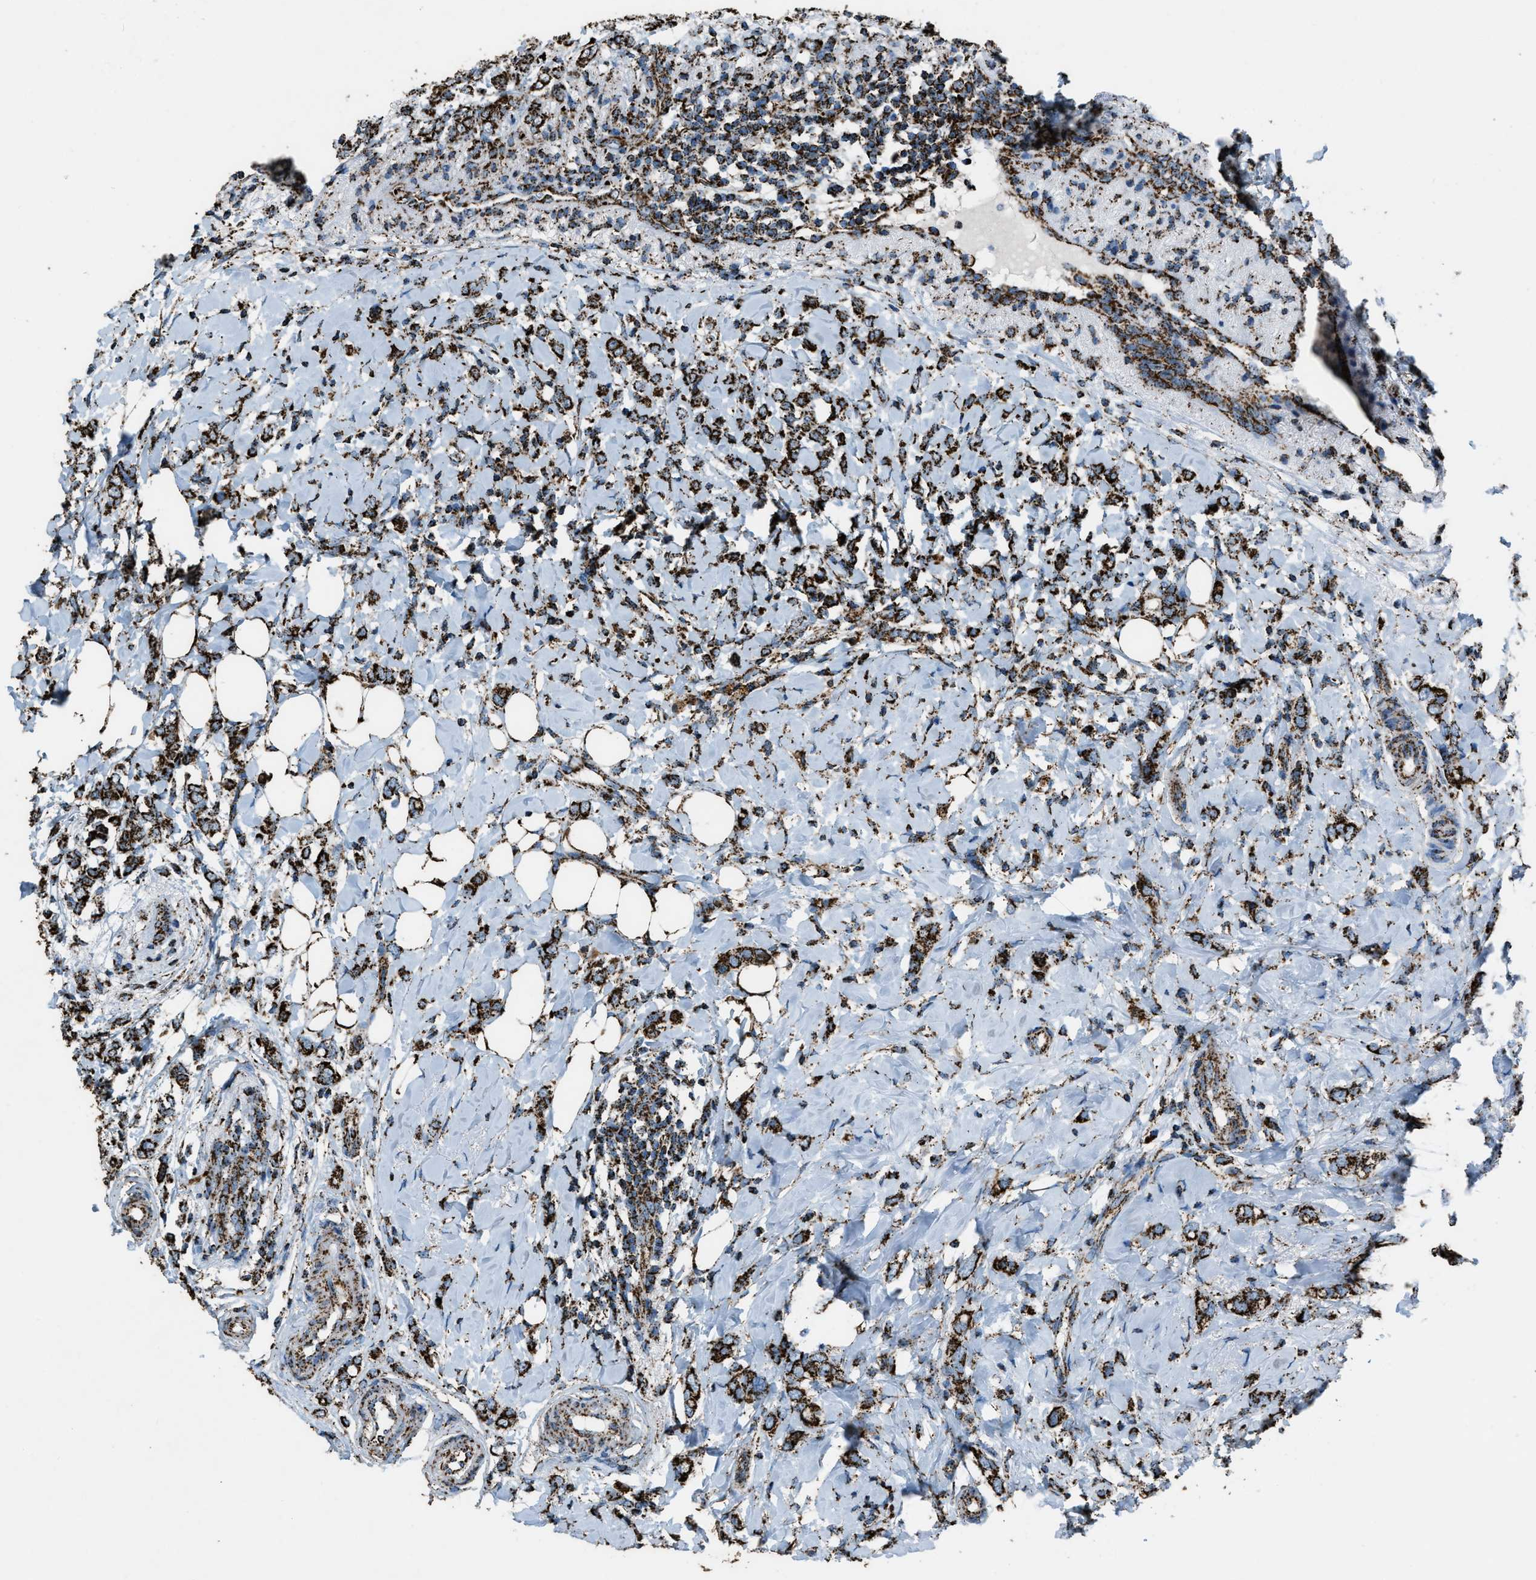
{"staining": {"intensity": "strong", "quantity": ">75%", "location": "cytoplasmic/membranous"}, "tissue": "breast cancer", "cell_type": "Tumor cells", "image_type": "cancer", "snomed": [{"axis": "morphology", "description": "Normal tissue, NOS"}, {"axis": "morphology", "description": "Lobular carcinoma"}, {"axis": "topography", "description": "Breast"}], "caption": "Immunohistochemical staining of human breast cancer (lobular carcinoma) reveals high levels of strong cytoplasmic/membranous staining in approximately >75% of tumor cells.", "gene": "MDH2", "patient": {"sex": "female", "age": 47}}